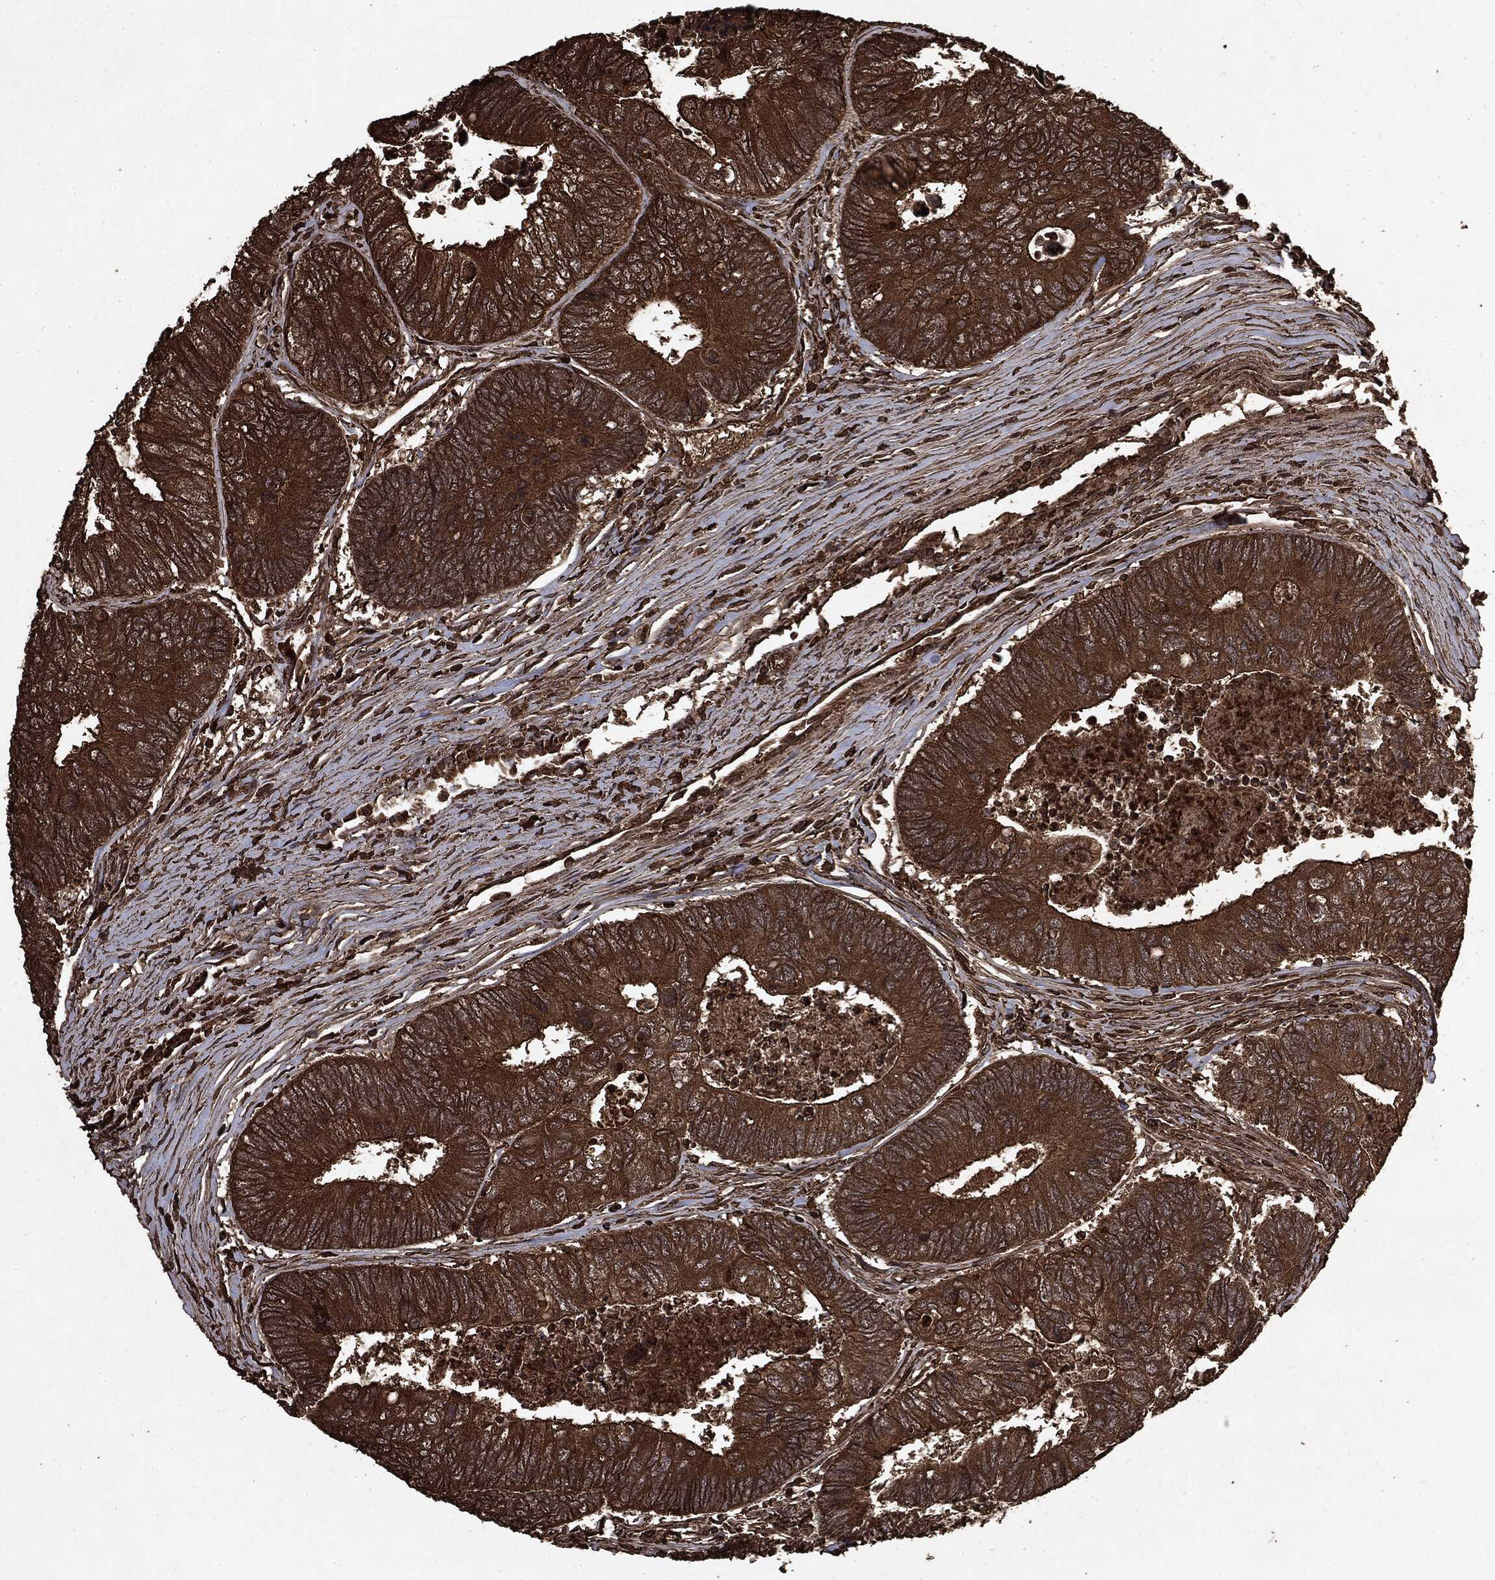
{"staining": {"intensity": "strong", "quantity": ">75%", "location": "cytoplasmic/membranous"}, "tissue": "colorectal cancer", "cell_type": "Tumor cells", "image_type": "cancer", "snomed": [{"axis": "morphology", "description": "Adenocarcinoma, NOS"}, {"axis": "topography", "description": "Colon"}], "caption": "High-power microscopy captured an immunohistochemistry (IHC) image of colorectal cancer (adenocarcinoma), revealing strong cytoplasmic/membranous expression in approximately >75% of tumor cells.", "gene": "ARAF", "patient": {"sex": "female", "age": 67}}